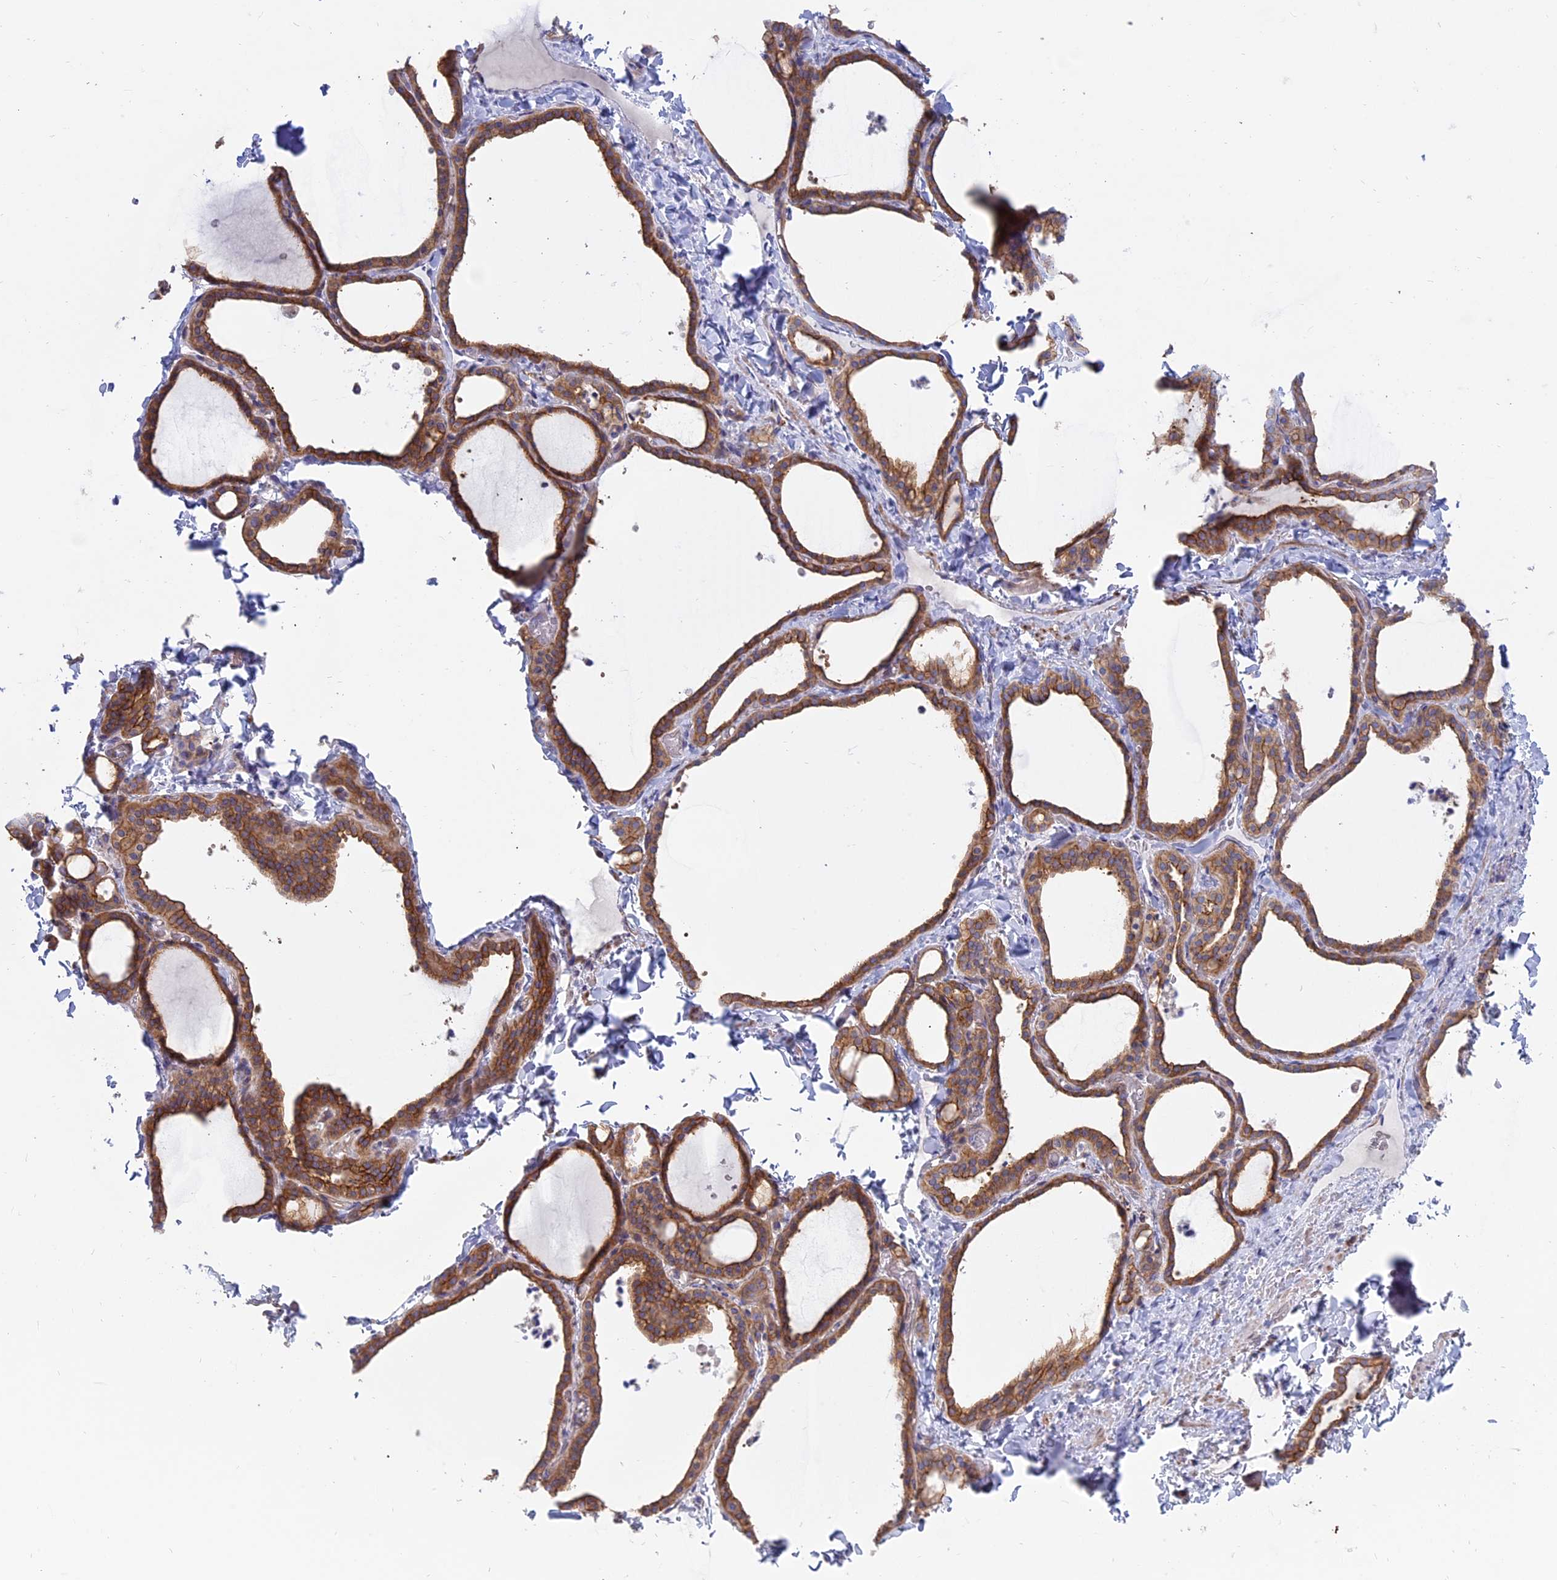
{"staining": {"intensity": "moderate", "quantity": ">75%", "location": "cytoplasmic/membranous"}, "tissue": "thyroid gland", "cell_type": "Glandular cells", "image_type": "normal", "snomed": [{"axis": "morphology", "description": "Normal tissue, NOS"}, {"axis": "topography", "description": "Thyroid gland"}], "caption": "A high-resolution histopathology image shows immunohistochemistry (IHC) staining of unremarkable thyroid gland, which exhibits moderate cytoplasmic/membranous staining in about >75% of glandular cells. Using DAB (3,3'-diaminobenzidine) (brown) and hematoxylin (blue) stains, captured at high magnification using brightfield microscopy.", "gene": "MYO5B", "patient": {"sex": "female", "age": 22}}